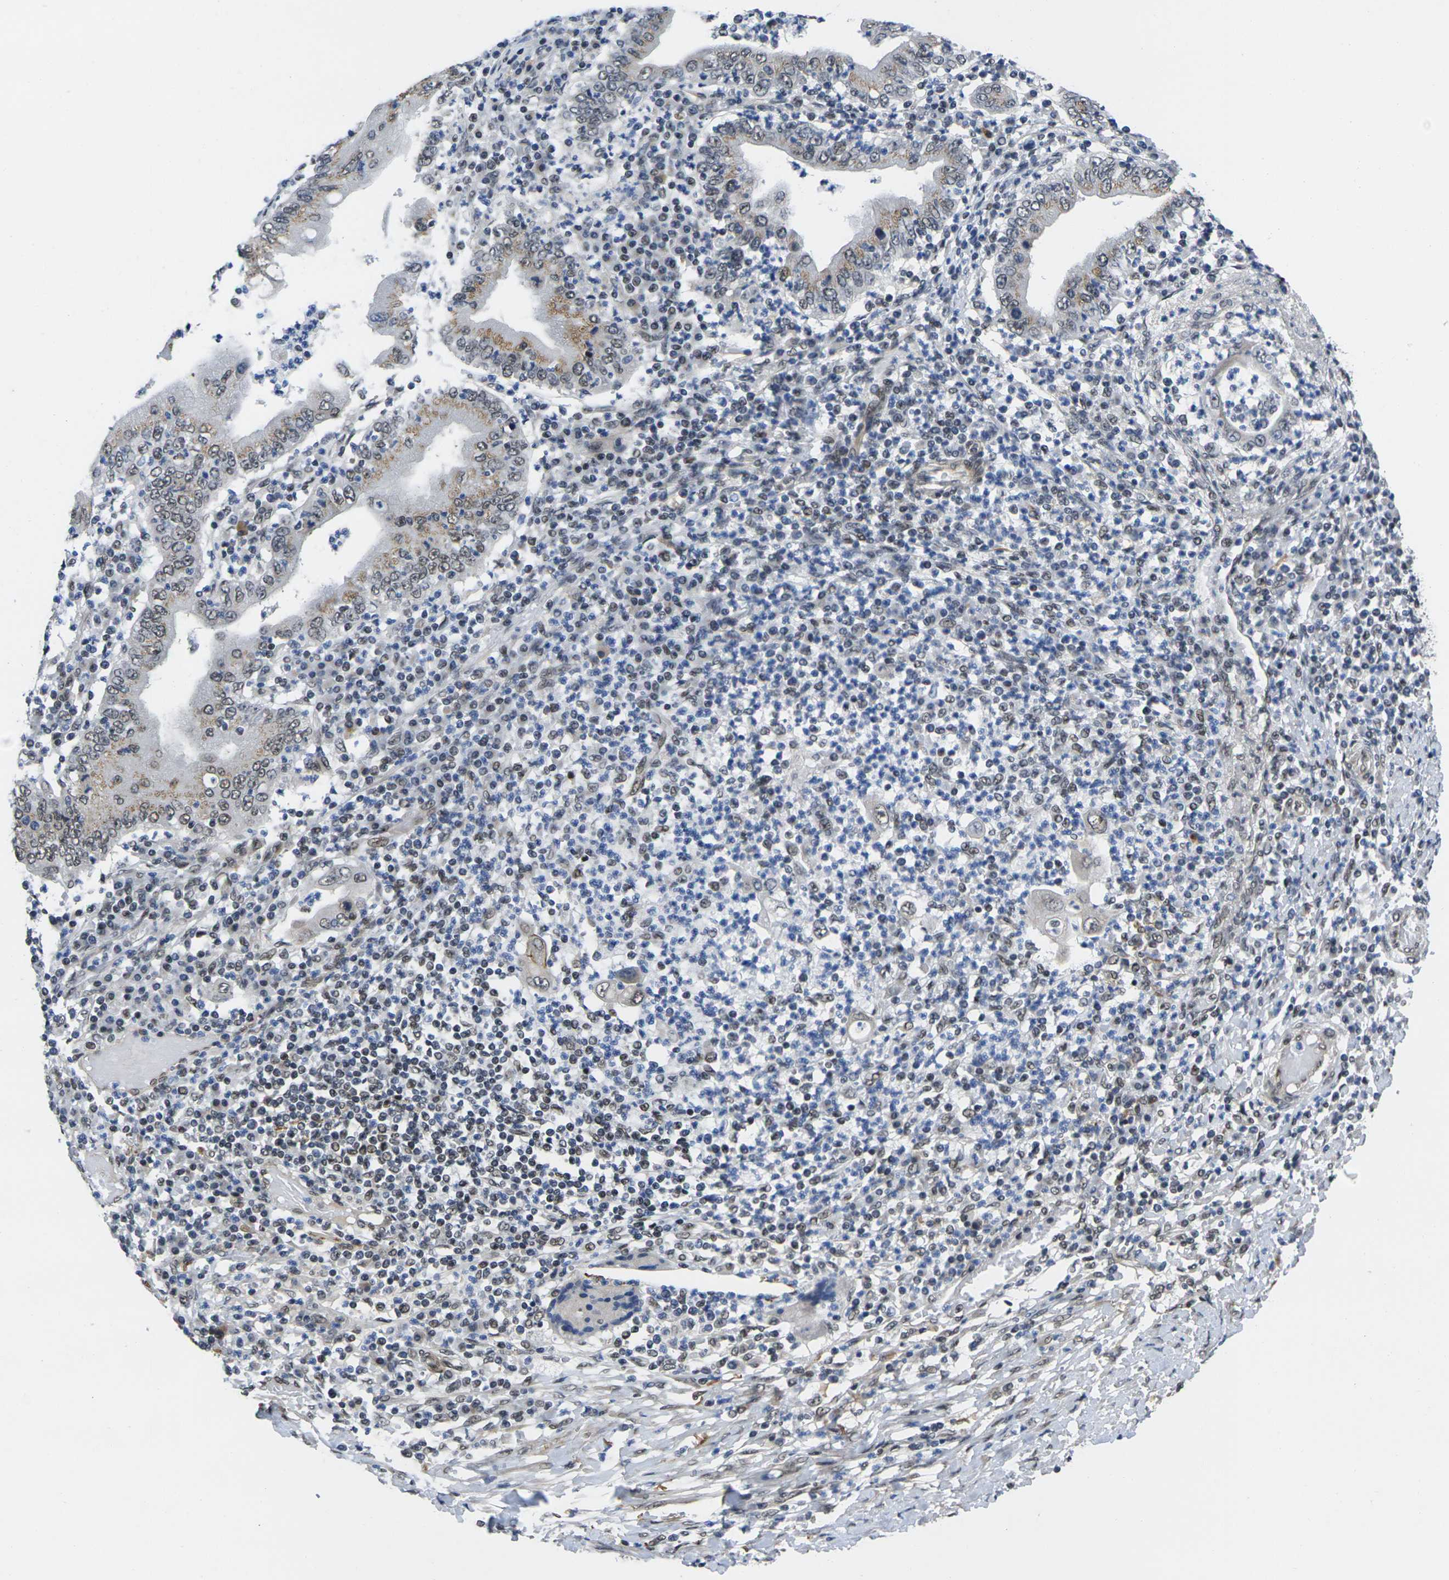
{"staining": {"intensity": "moderate", "quantity": "25%-75%", "location": "cytoplasmic/membranous,nuclear"}, "tissue": "stomach cancer", "cell_type": "Tumor cells", "image_type": "cancer", "snomed": [{"axis": "morphology", "description": "Normal tissue, NOS"}, {"axis": "morphology", "description": "Adenocarcinoma, NOS"}, {"axis": "topography", "description": "Esophagus"}, {"axis": "topography", "description": "Stomach, upper"}, {"axis": "topography", "description": "Peripheral nerve tissue"}], "caption": "DAB (3,3'-diaminobenzidine) immunohistochemical staining of adenocarcinoma (stomach) exhibits moderate cytoplasmic/membranous and nuclear protein positivity in approximately 25%-75% of tumor cells.", "gene": "RBM7", "patient": {"sex": "male", "age": 62}}